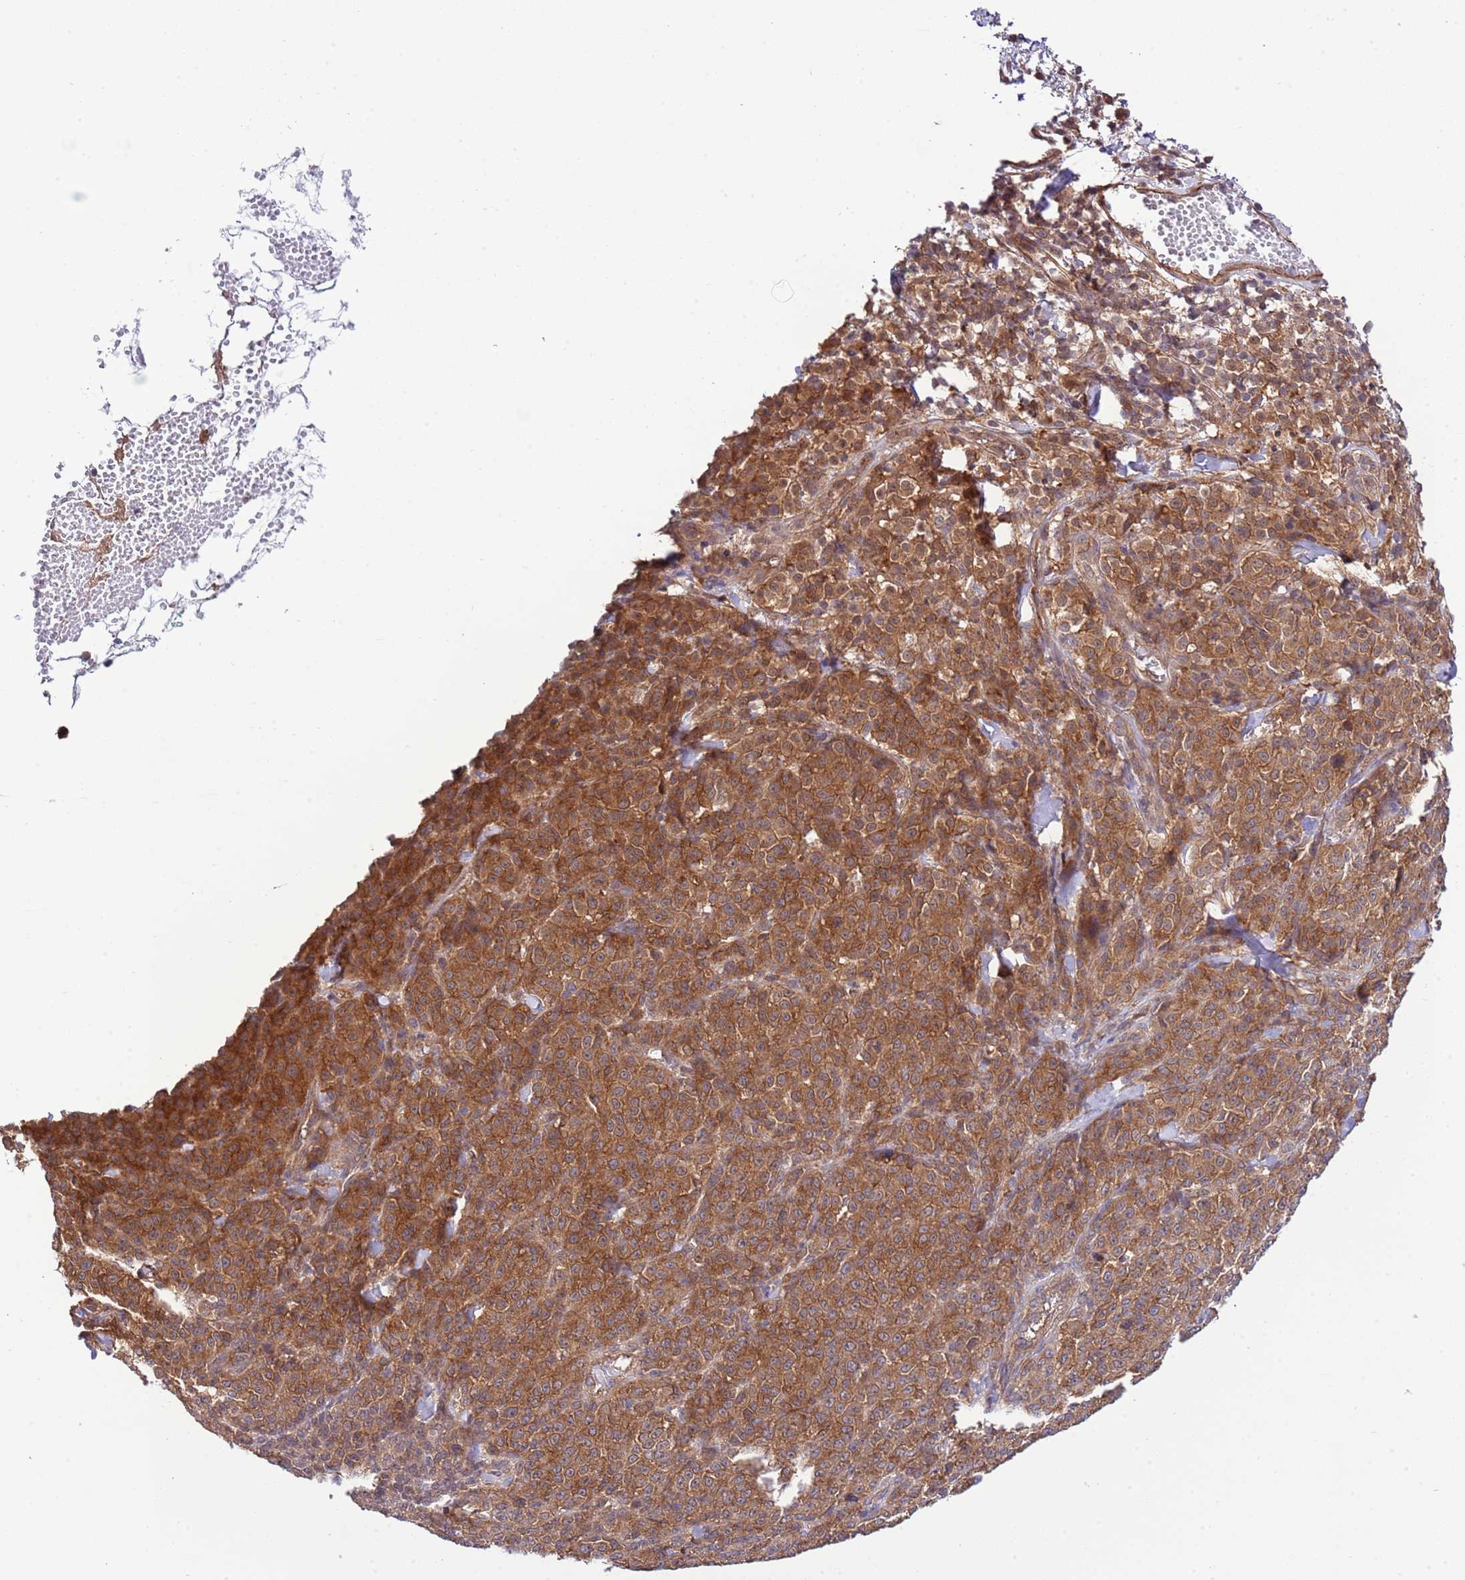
{"staining": {"intensity": "strong", "quantity": ">75%", "location": "cytoplasmic/membranous"}, "tissue": "melanoma", "cell_type": "Tumor cells", "image_type": "cancer", "snomed": [{"axis": "morphology", "description": "Normal tissue, NOS"}, {"axis": "morphology", "description": "Malignant melanoma, NOS"}, {"axis": "topography", "description": "Skin"}], "caption": "Malignant melanoma was stained to show a protein in brown. There is high levels of strong cytoplasmic/membranous positivity in approximately >75% of tumor cells. The staining was performed using DAB to visualize the protein expression in brown, while the nuclei were stained in blue with hematoxylin (Magnification: 20x).", "gene": "DONSON", "patient": {"sex": "female", "age": 34}}